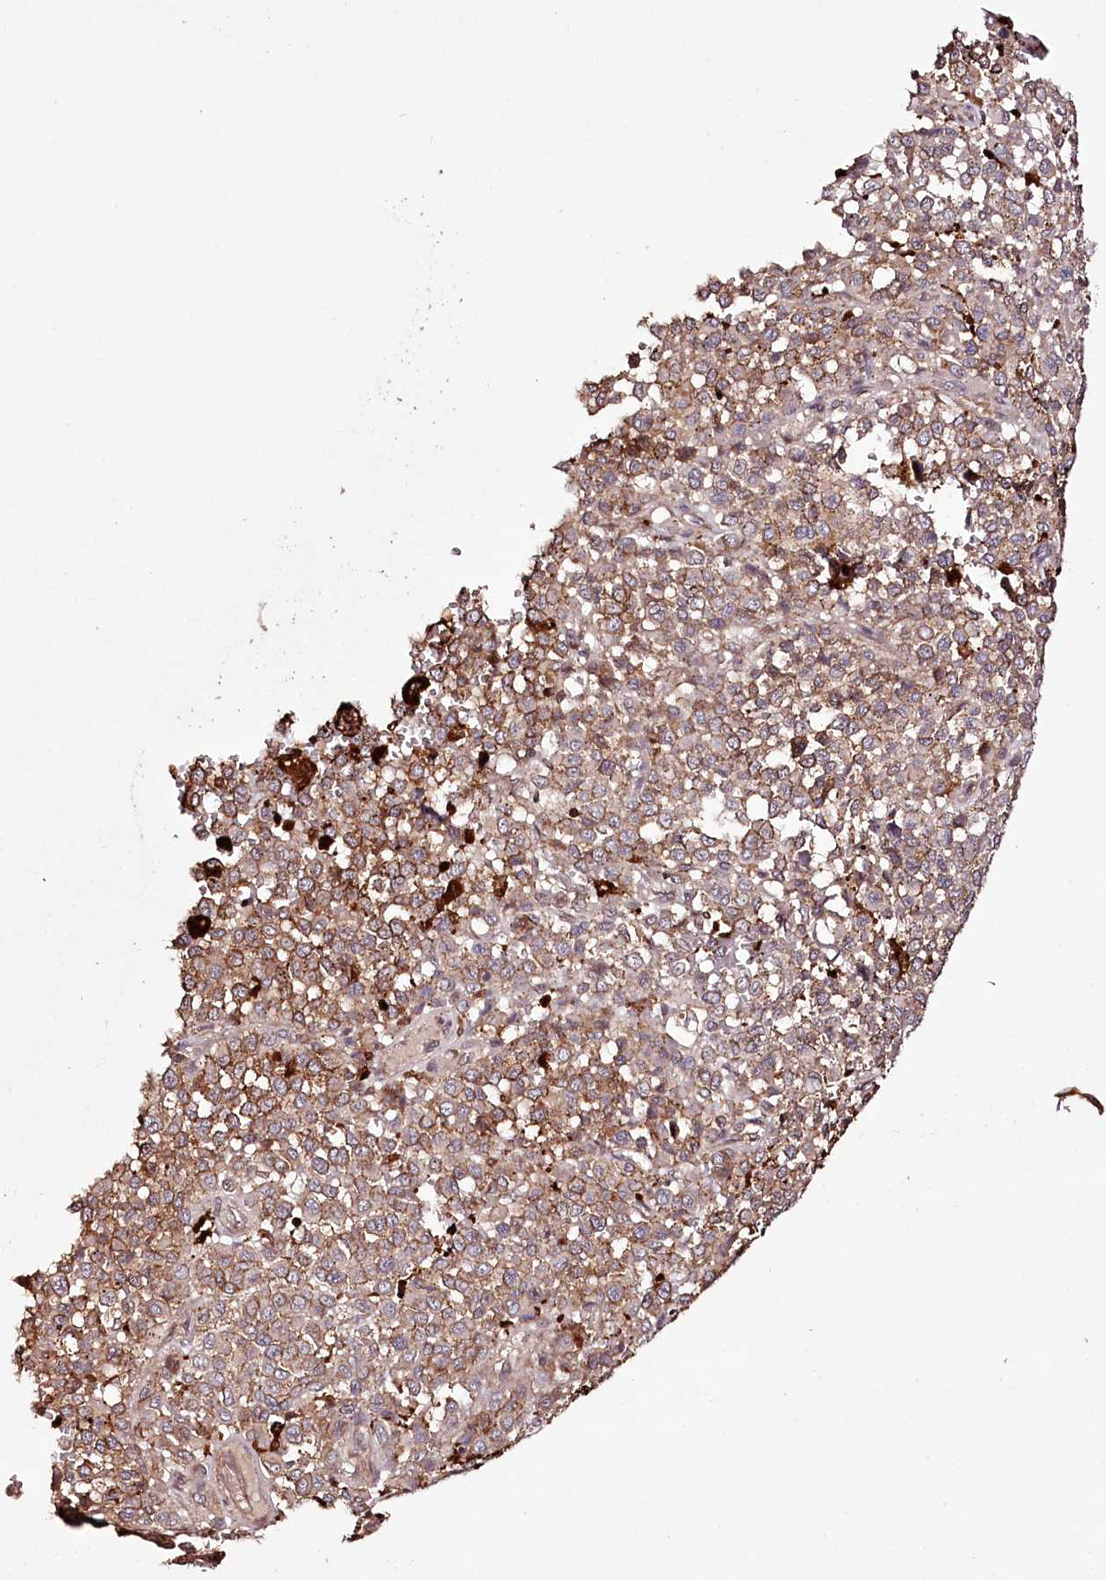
{"staining": {"intensity": "moderate", "quantity": ">75%", "location": "cytoplasmic/membranous"}, "tissue": "melanoma", "cell_type": "Tumor cells", "image_type": "cancer", "snomed": [{"axis": "morphology", "description": "Malignant melanoma, Metastatic site"}, {"axis": "topography", "description": "Pancreas"}], "caption": "The micrograph exhibits immunohistochemical staining of melanoma. There is moderate cytoplasmic/membranous expression is seen in approximately >75% of tumor cells.", "gene": "DHX29", "patient": {"sex": "female", "age": 30}}